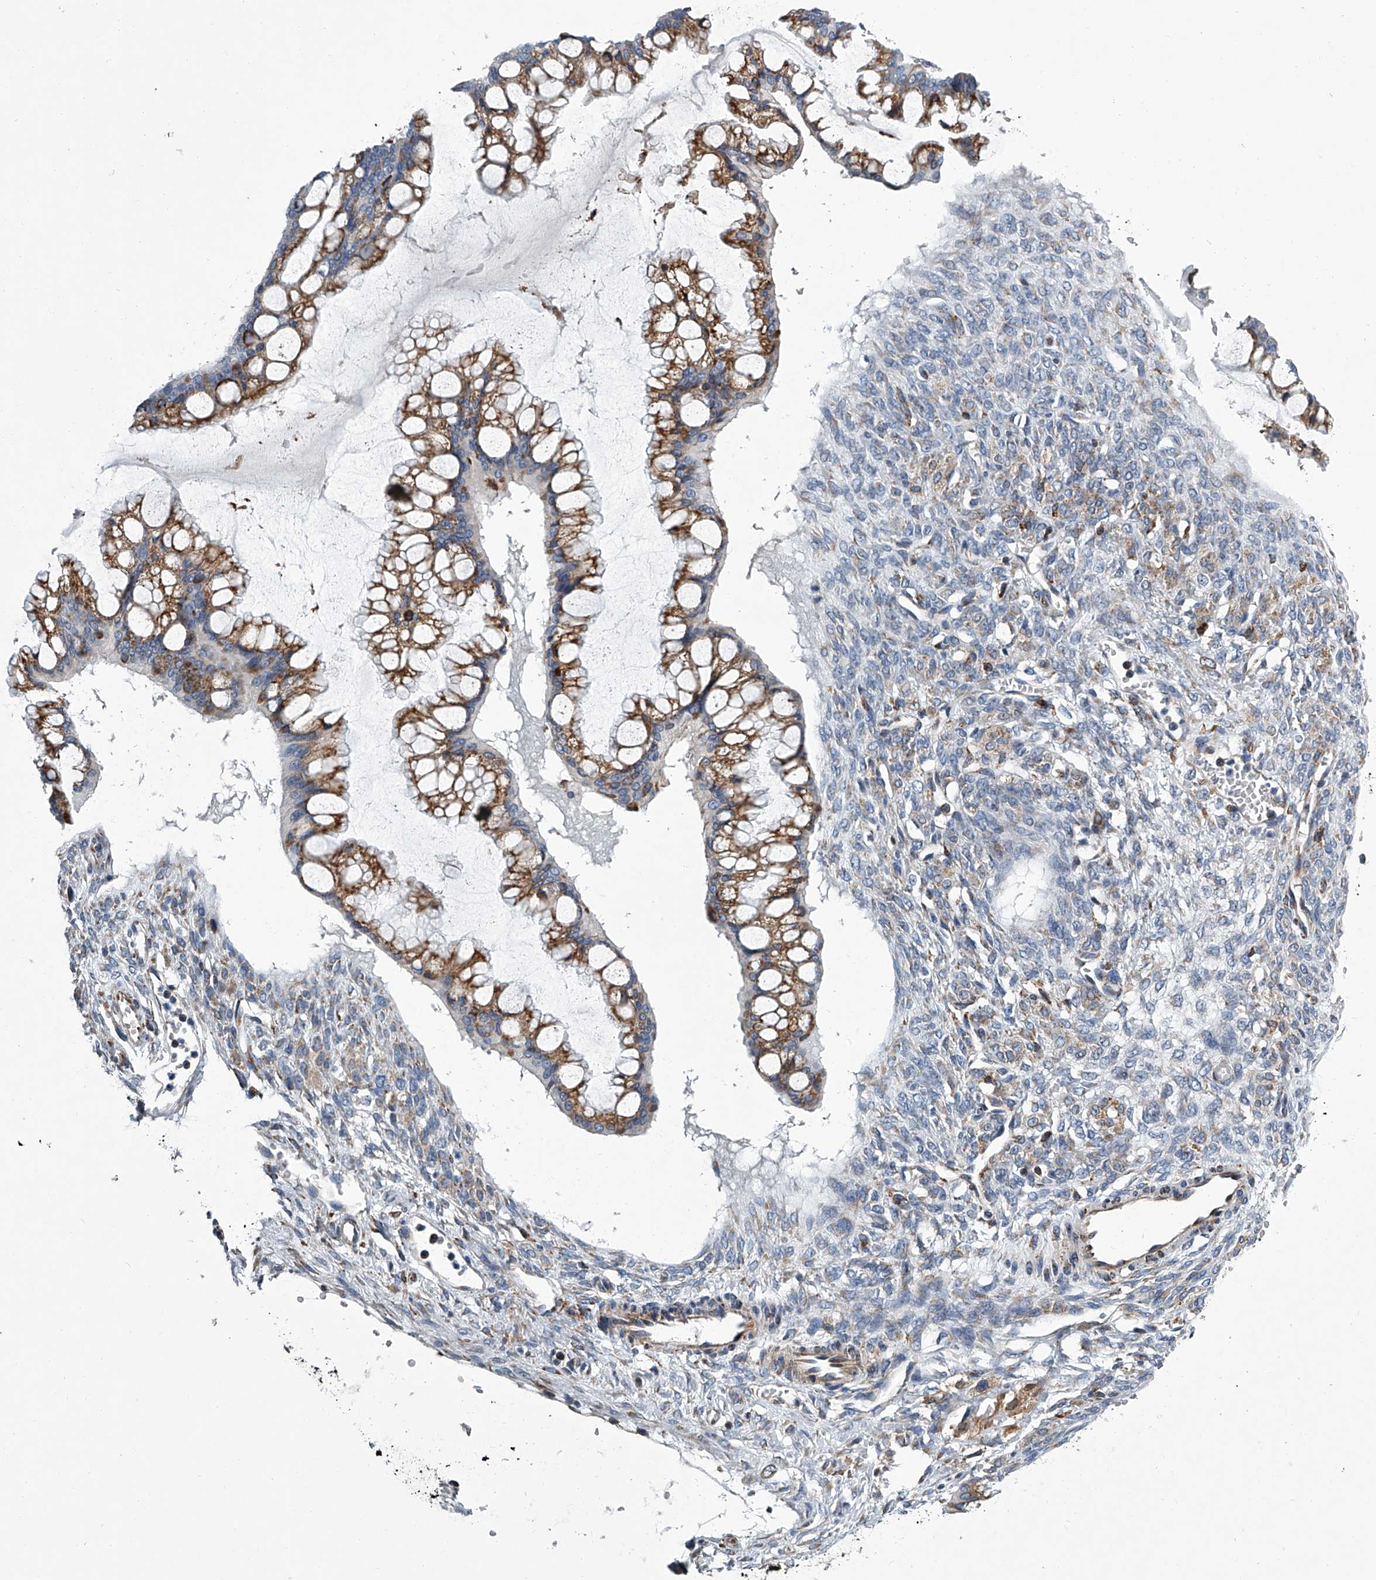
{"staining": {"intensity": "moderate", "quantity": ">75%", "location": "cytoplasmic/membranous"}, "tissue": "ovarian cancer", "cell_type": "Tumor cells", "image_type": "cancer", "snomed": [{"axis": "morphology", "description": "Cystadenocarcinoma, mucinous, NOS"}, {"axis": "topography", "description": "Ovary"}], "caption": "Immunohistochemistry of human ovarian cancer displays medium levels of moderate cytoplasmic/membranous expression in approximately >75% of tumor cells.", "gene": "TMEM63C", "patient": {"sex": "female", "age": 73}}